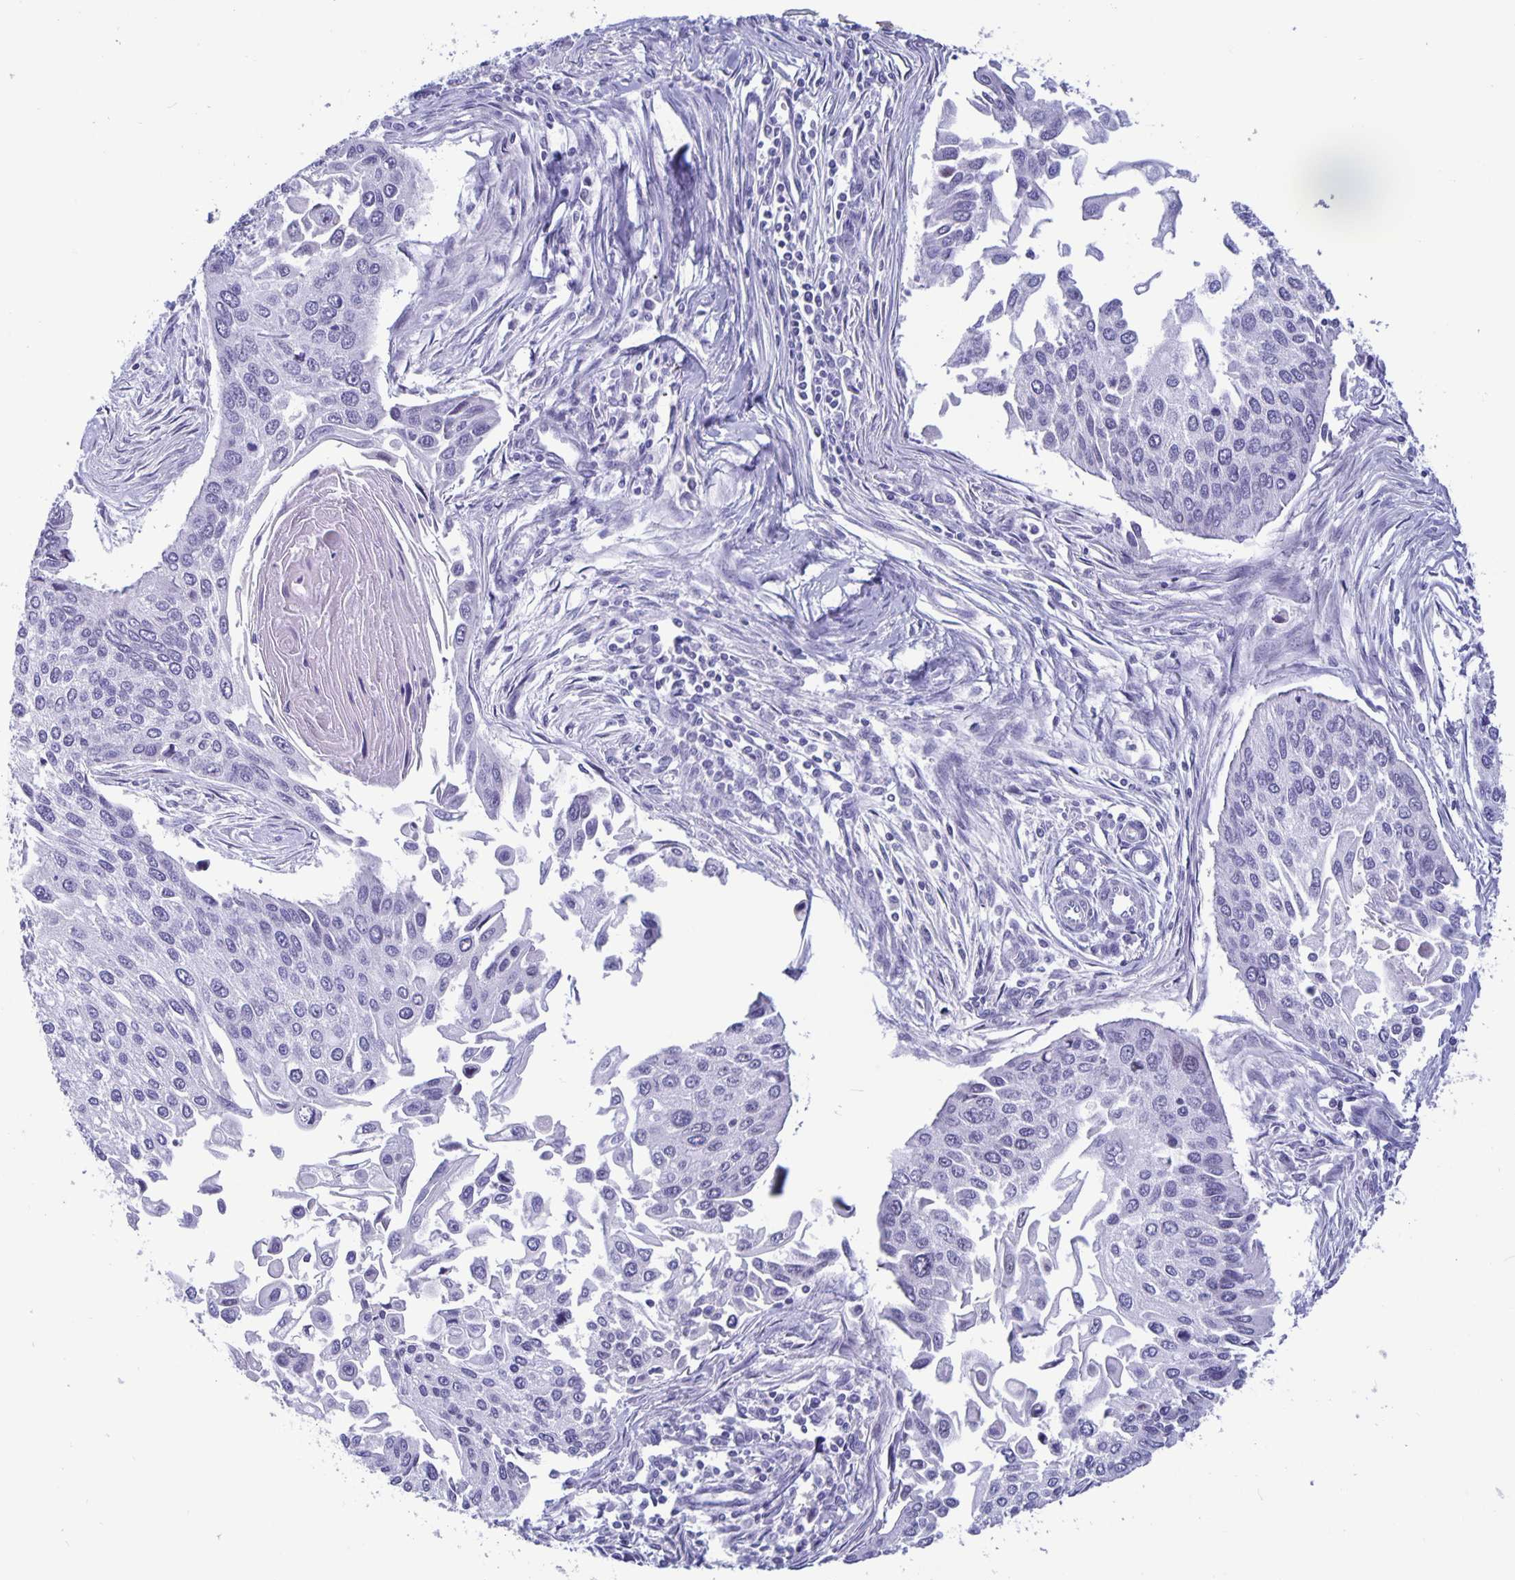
{"staining": {"intensity": "negative", "quantity": "none", "location": "none"}, "tissue": "lung cancer", "cell_type": "Tumor cells", "image_type": "cancer", "snomed": [{"axis": "morphology", "description": "Squamous cell carcinoma, NOS"}, {"axis": "morphology", "description": "Squamous cell carcinoma, metastatic, NOS"}, {"axis": "topography", "description": "Lung"}], "caption": "Immunohistochemistry histopathology image of neoplastic tissue: lung squamous cell carcinoma stained with DAB (3,3'-diaminobenzidine) demonstrates no significant protein staining in tumor cells. Brightfield microscopy of IHC stained with DAB (brown) and hematoxylin (blue), captured at high magnification.", "gene": "BPIFA3", "patient": {"sex": "male", "age": 63}}